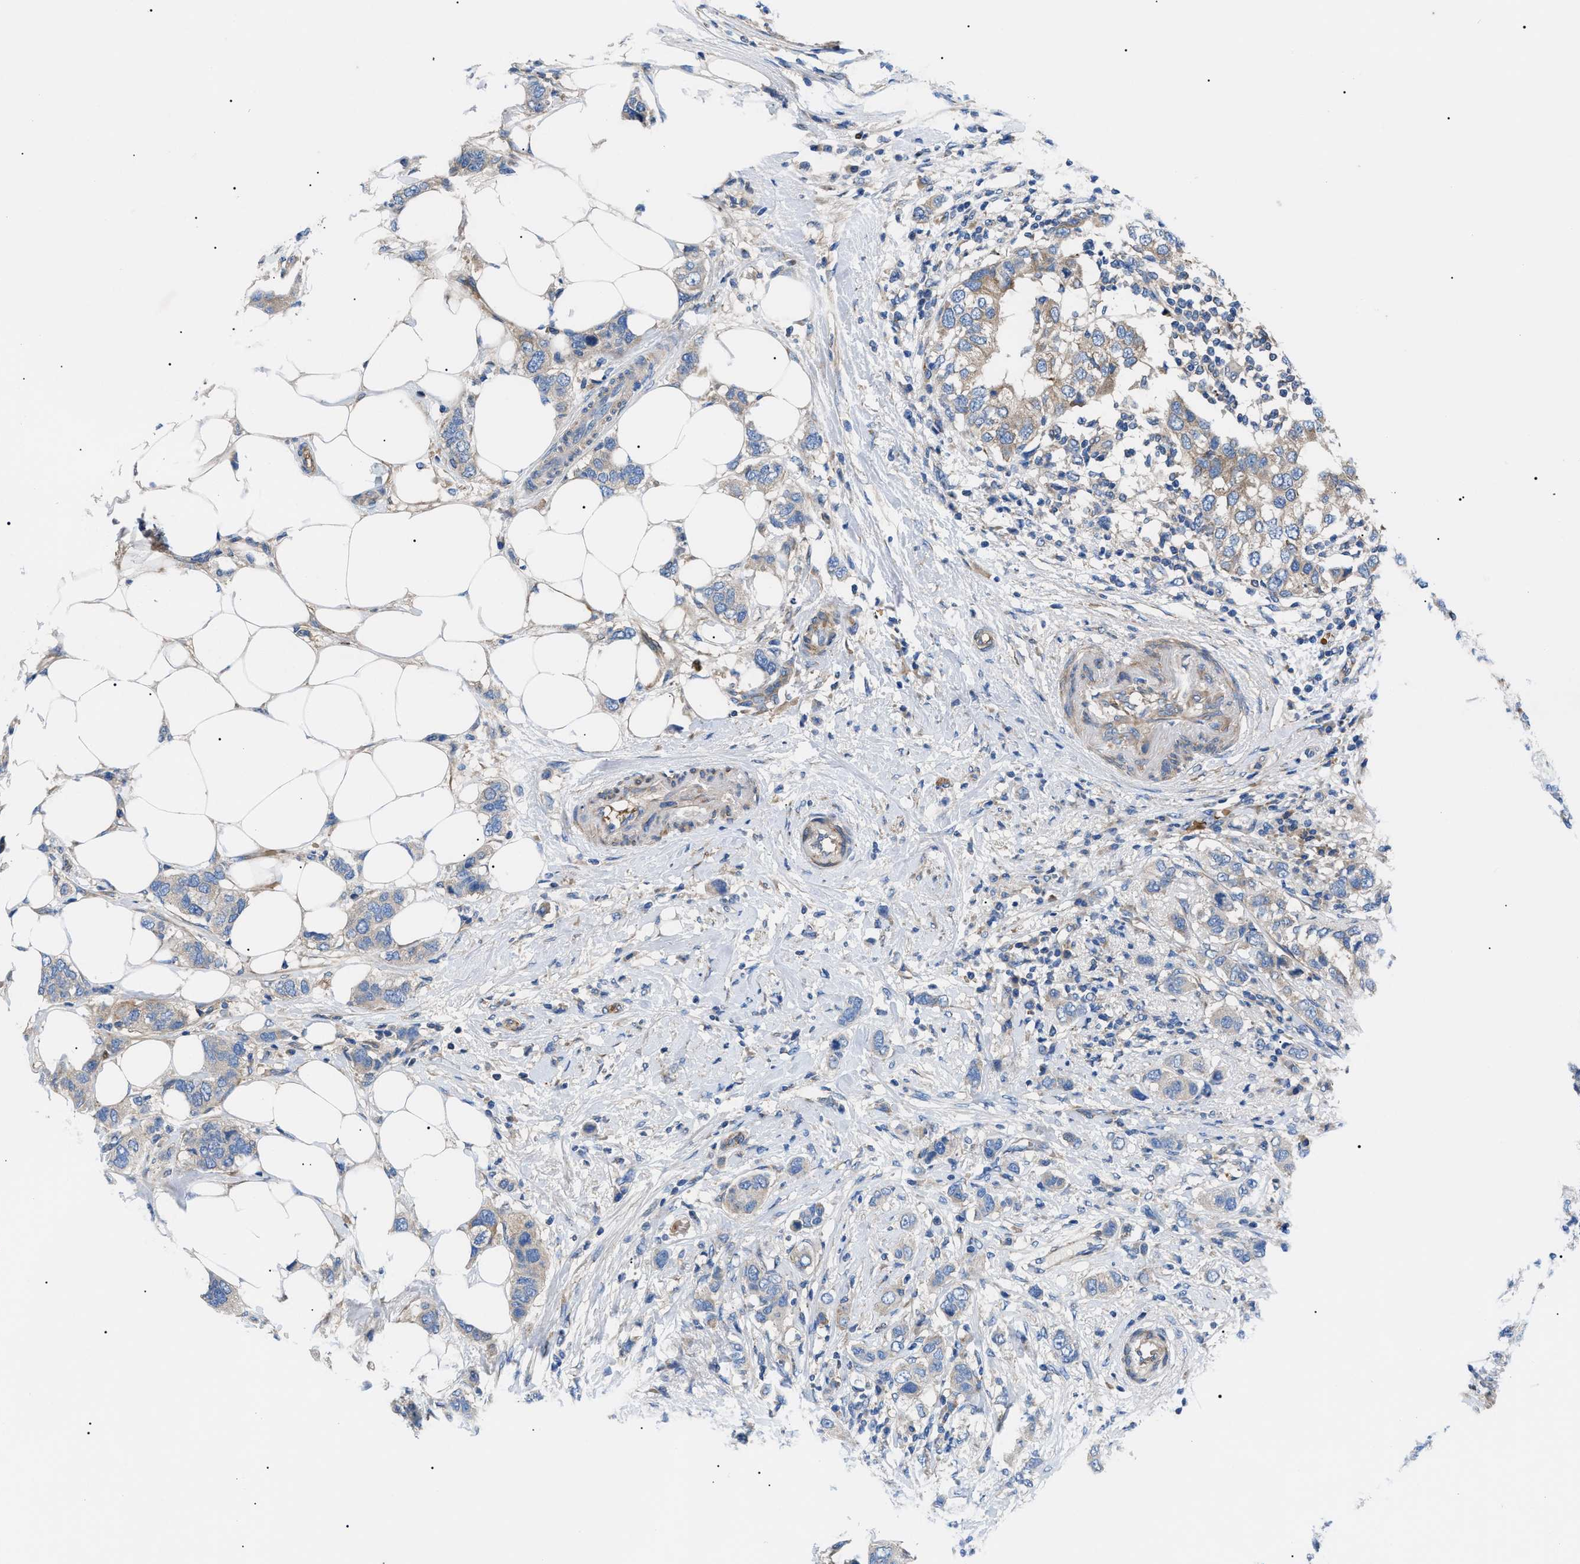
{"staining": {"intensity": "weak", "quantity": "<25%", "location": "cytoplasmic/membranous"}, "tissue": "breast cancer", "cell_type": "Tumor cells", "image_type": "cancer", "snomed": [{"axis": "morphology", "description": "Duct carcinoma"}, {"axis": "topography", "description": "Breast"}], "caption": "Tumor cells are negative for protein expression in human breast intraductal carcinoma.", "gene": "HSPB8", "patient": {"sex": "female", "age": 50}}